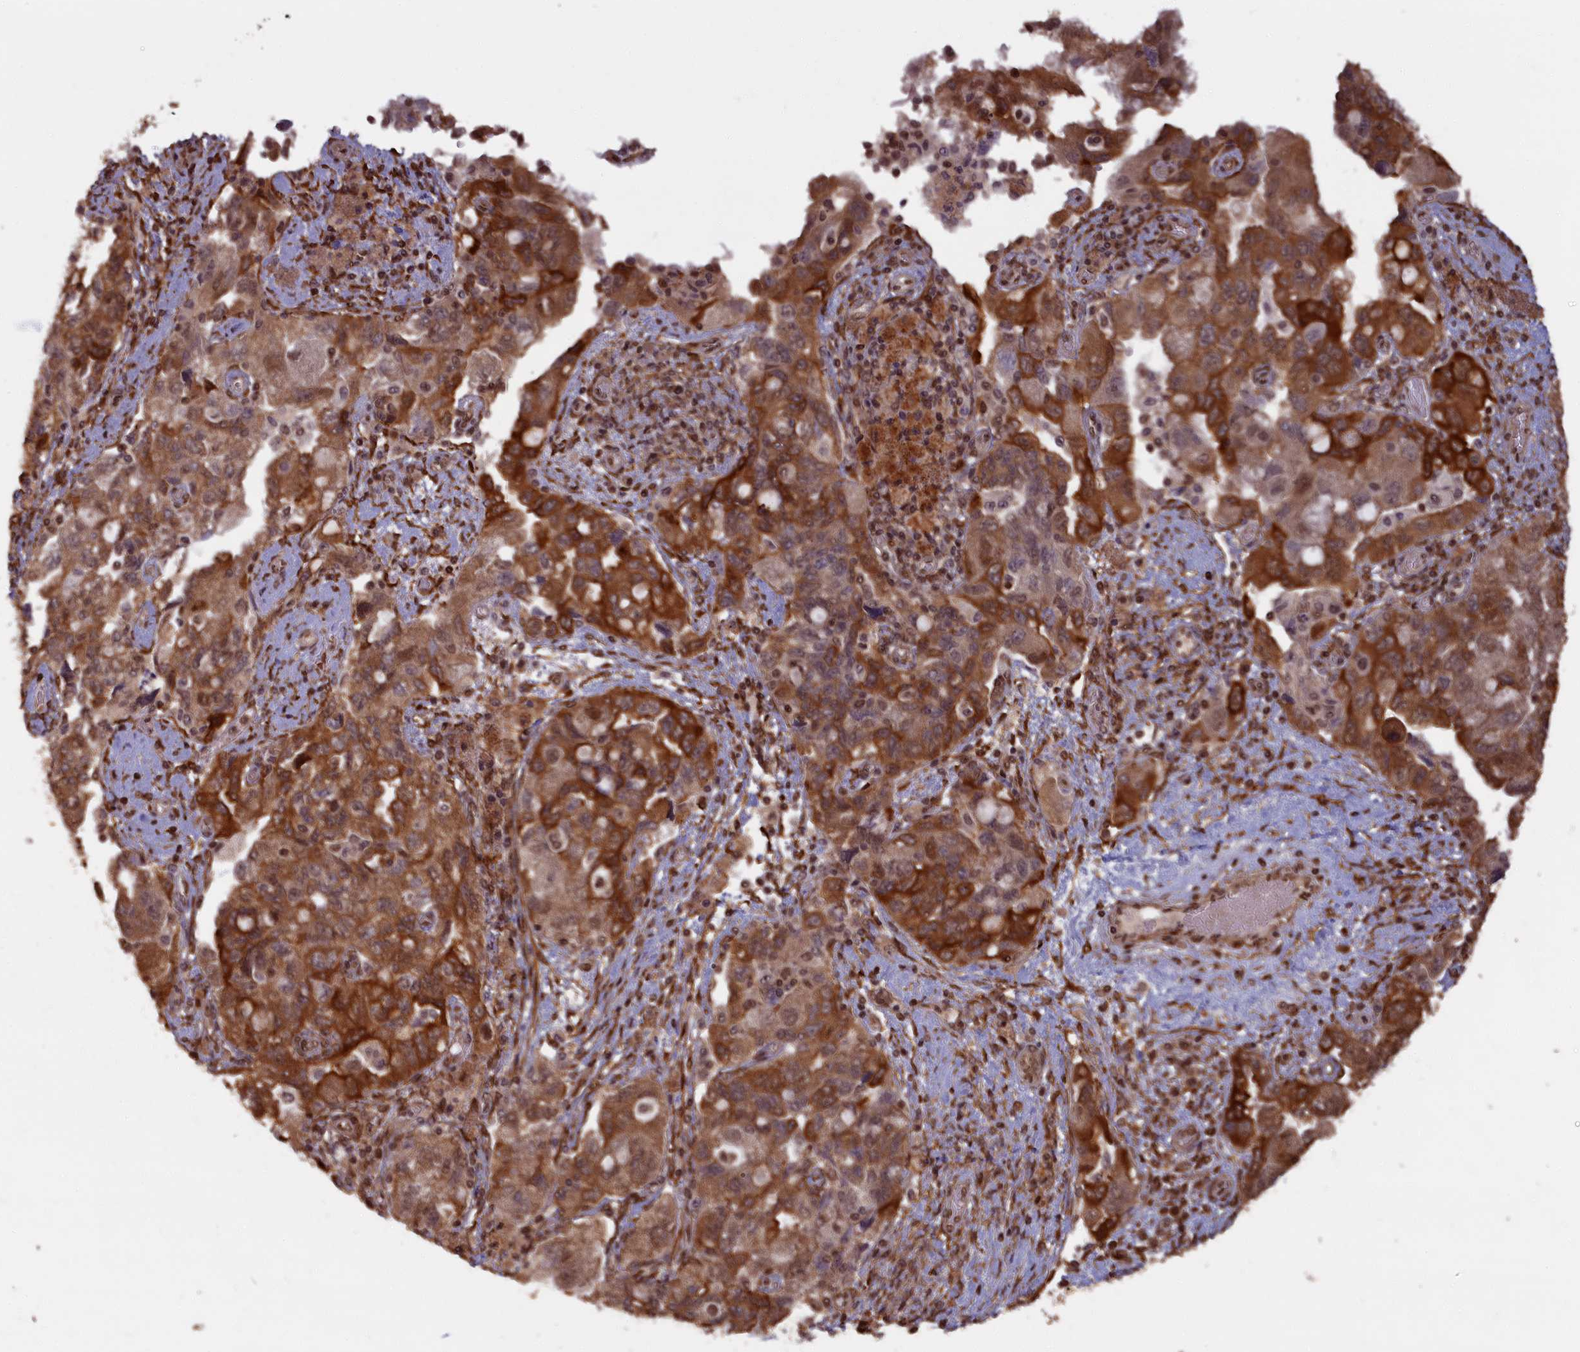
{"staining": {"intensity": "strong", "quantity": ">75%", "location": "cytoplasmic/membranous"}, "tissue": "ovarian cancer", "cell_type": "Tumor cells", "image_type": "cancer", "snomed": [{"axis": "morphology", "description": "Carcinoma, NOS"}, {"axis": "morphology", "description": "Cystadenocarcinoma, serous, NOS"}, {"axis": "topography", "description": "Ovary"}], "caption": "Immunohistochemical staining of ovarian cancer reveals strong cytoplasmic/membranous protein expression in about >75% of tumor cells.", "gene": "HIF3A", "patient": {"sex": "female", "age": 69}}